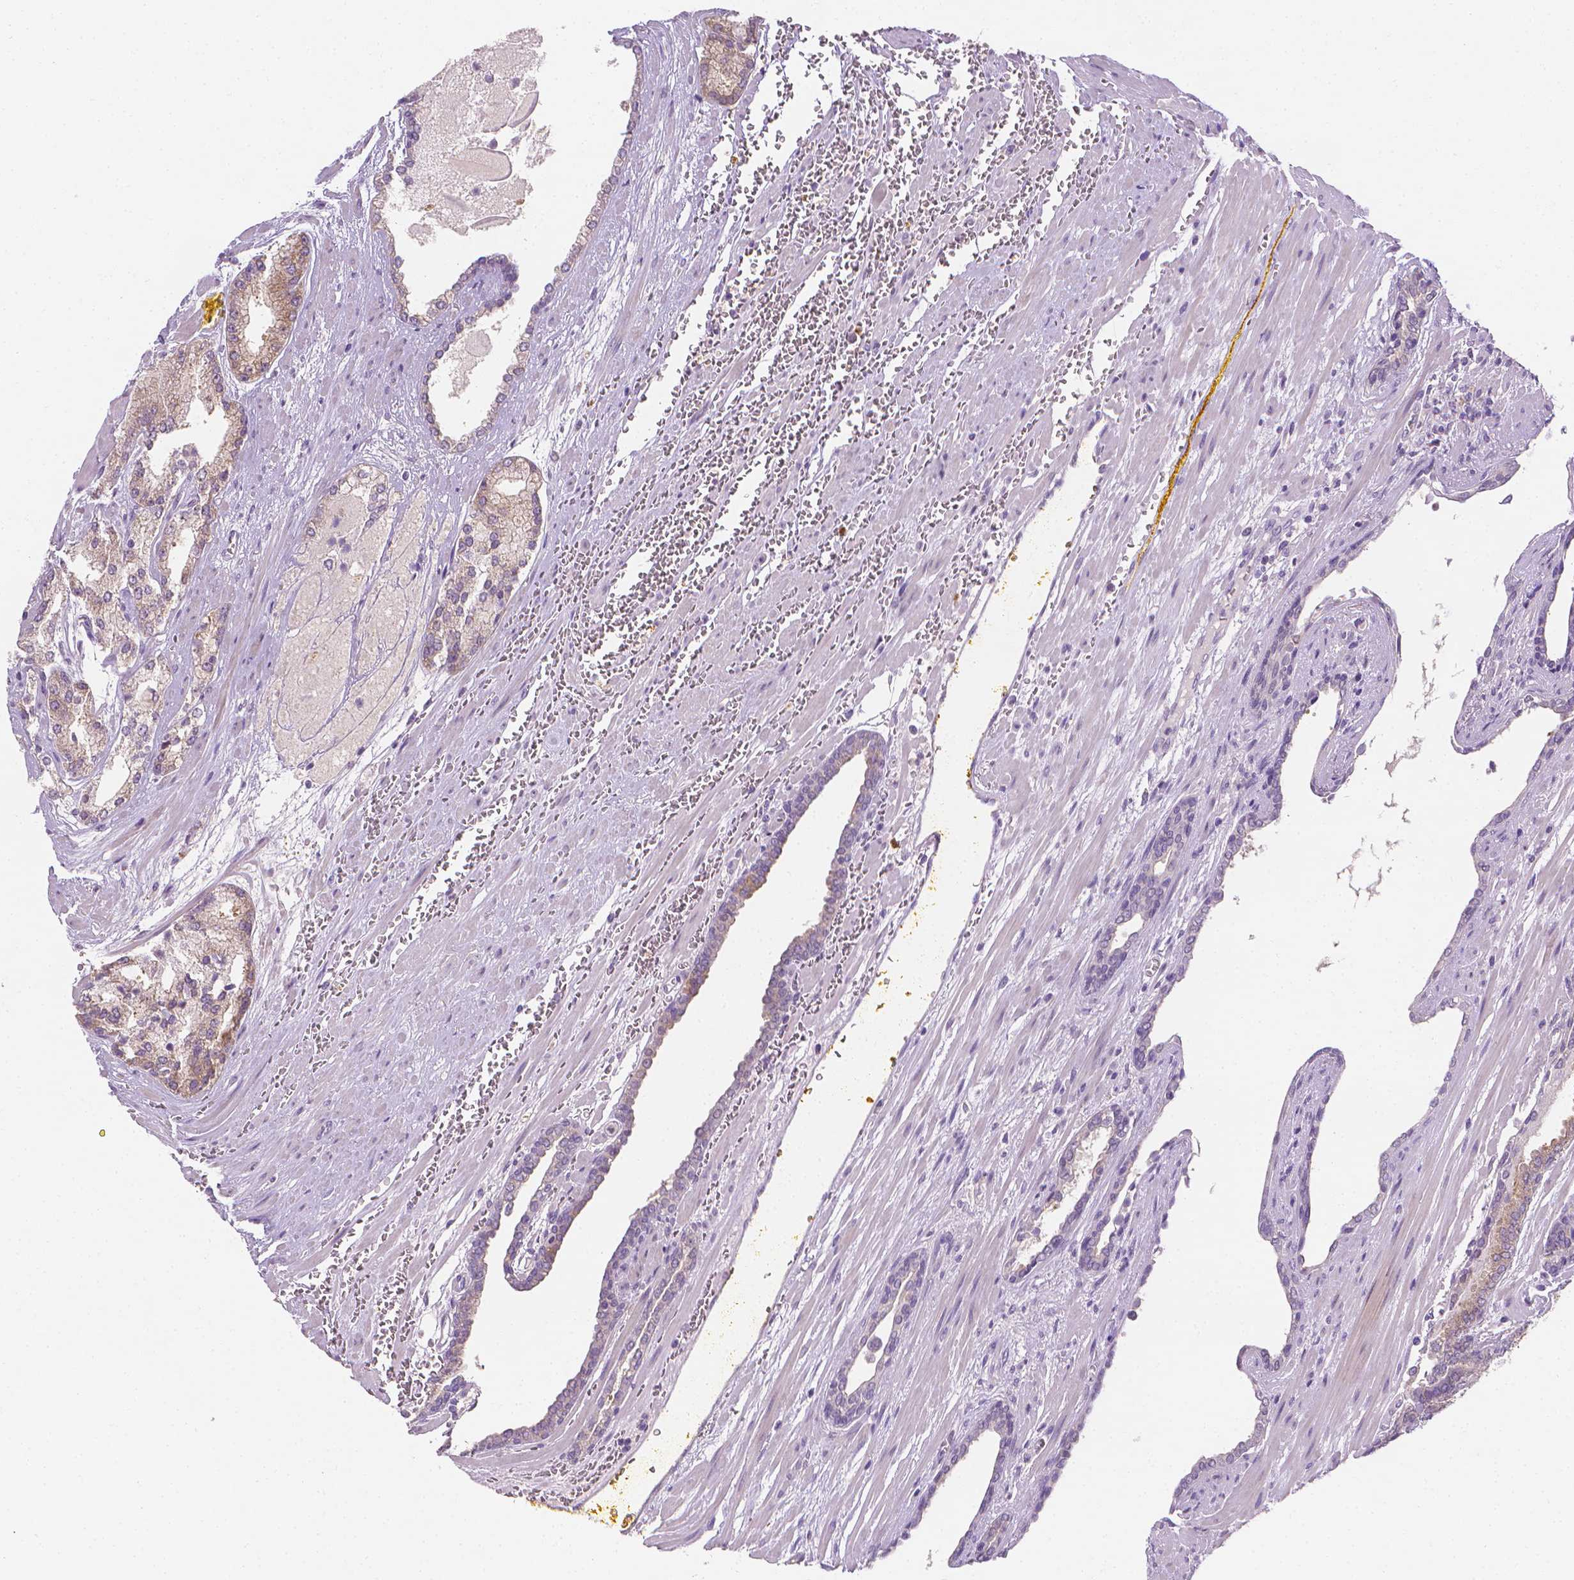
{"staining": {"intensity": "strong", "quantity": "25%-75%", "location": "cytoplasmic/membranous"}, "tissue": "prostate cancer", "cell_type": "Tumor cells", "image_type": "cancer", "snomed": [{"axis": "morphology", "description": "Adenocarcinoma, High grade"}, {"axis": "topography", "description": "Prostate"}], "caption": "Tumor cells show high levels of strong cytoplasmic/membranous positivity in approximately 25%-75% of cells in human prostate cancer (high-grade adenocarcinoma).", "gene": "FASN", "patient": {"sex": "male", "age": 64}}